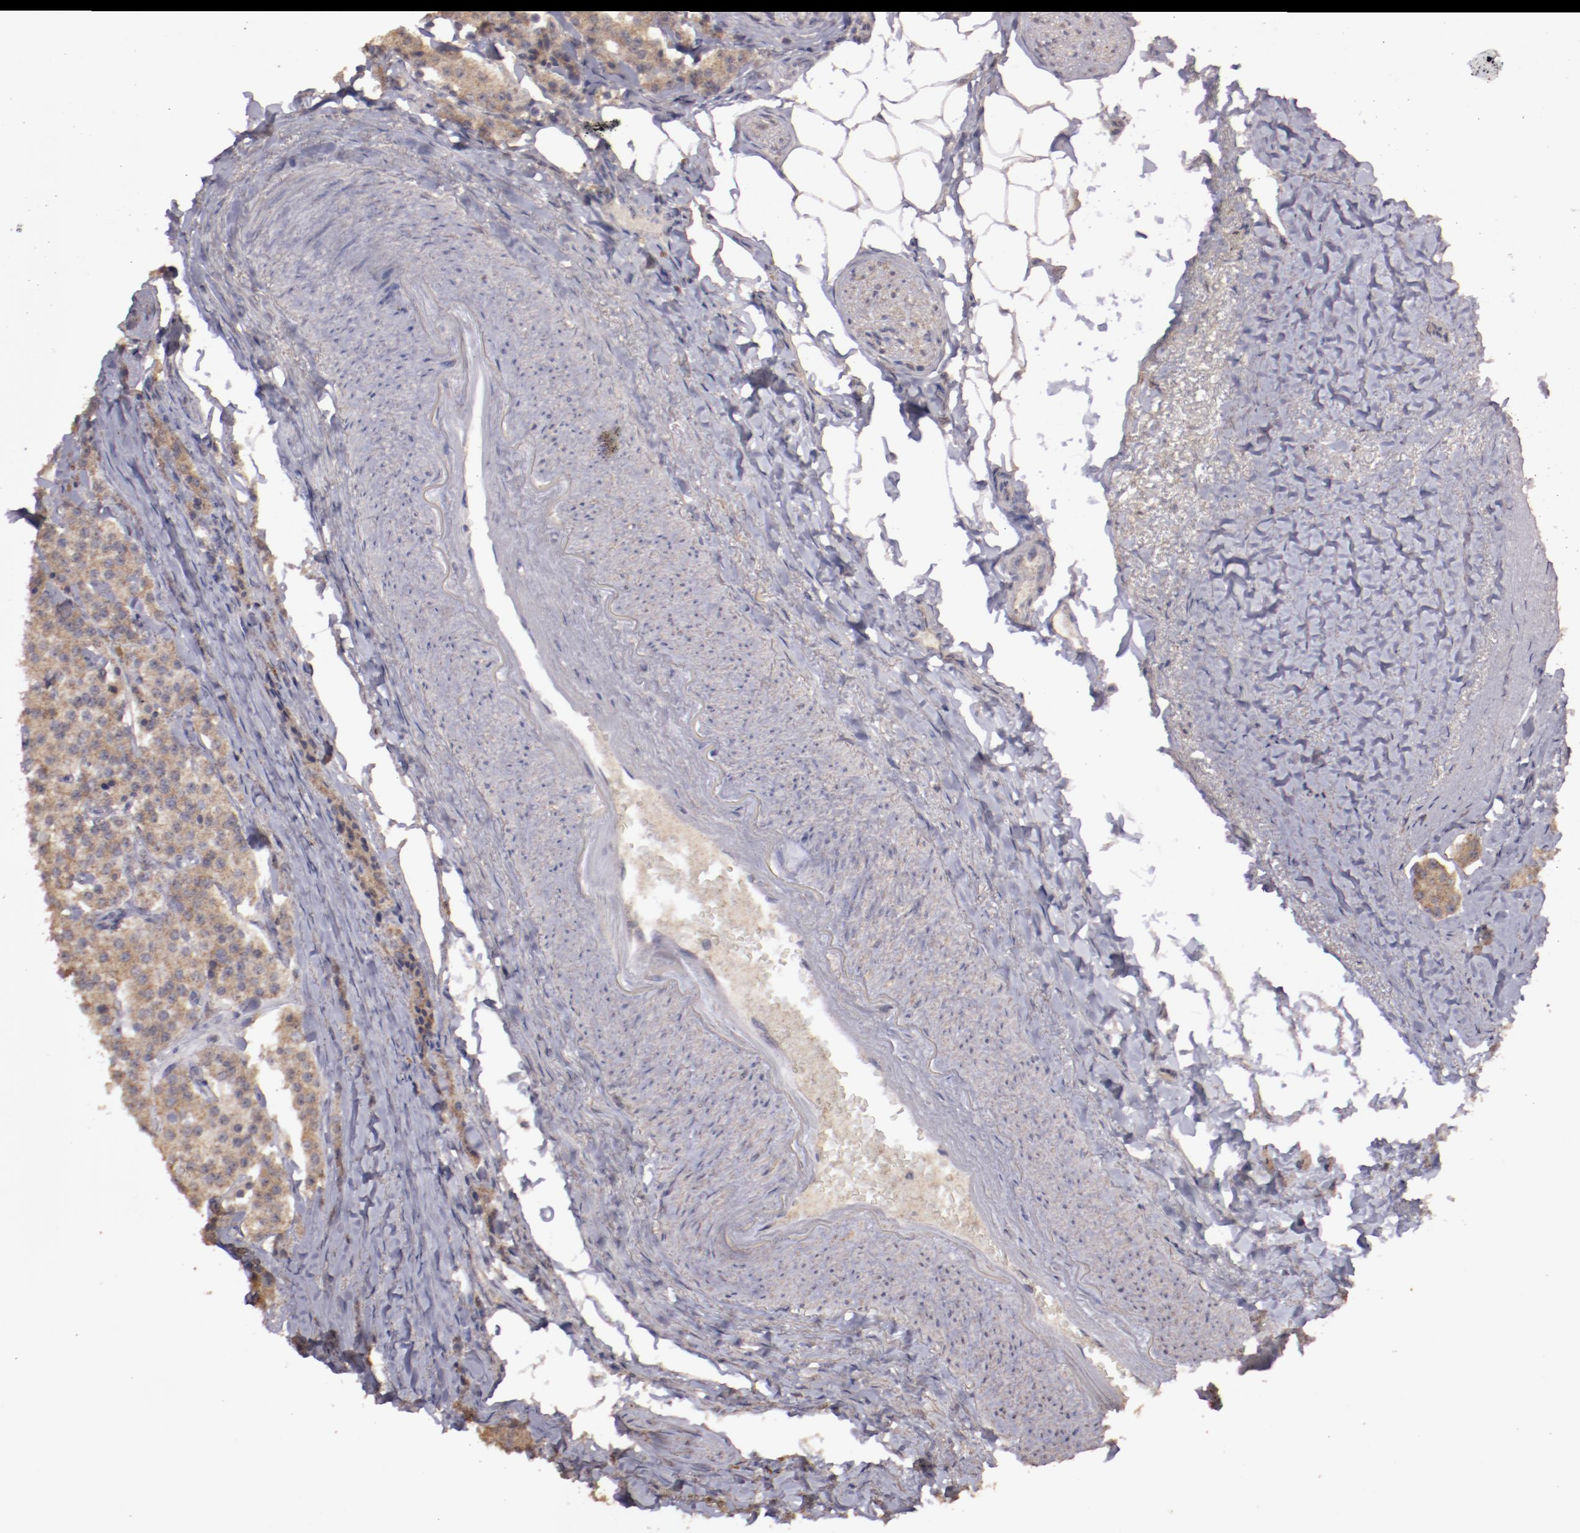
{"staining": {"intensity": "weak", "quantity": ">75%", "location": "cytoplasmic/membranous"}, "tissue": "carcinoid", "cell_type": "Tumor cells", "image_type": "cancer", "snomed": [{"axis": "morphology", "description": "Carcinoid, malignant, NOS"}, {"axis": "topography", "description": "Colon"}], "caption": "A histopathology image of malignant carcinoid stained for a protein reveals weak cytoplasmic/membranous brown staining in tumor cells.", "gene": "FAT1", "patient": {"sex": "female", "age": 61}}